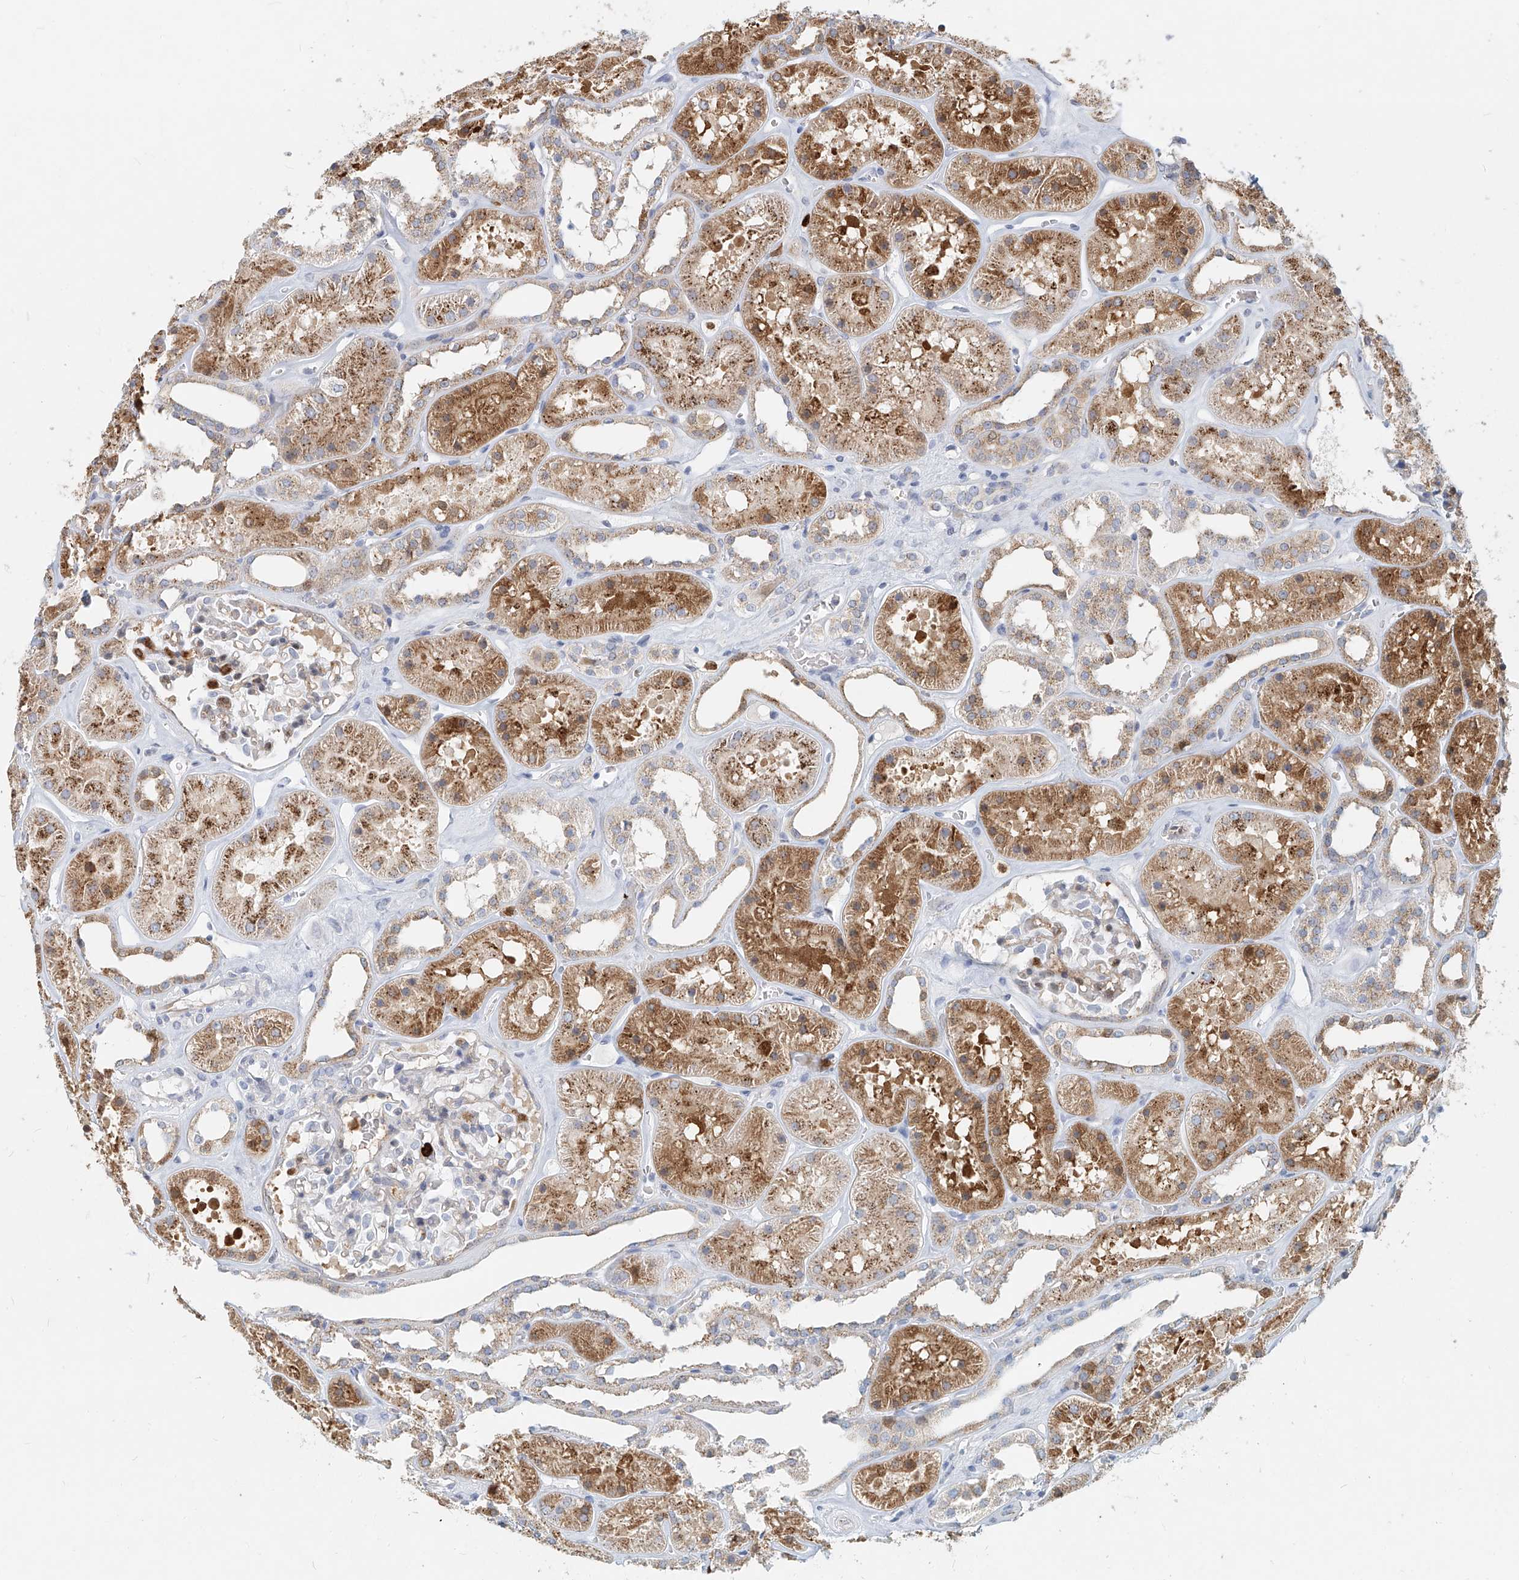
{"staining": {"intensity": "weak", "quantity": "25%-75%", "location": "cytoplasmic/membranous"}, "tissue": "kidney", "cell_type": "Cells in glomeruli", "image_type": "normal", "snomed": [{"axis": "morphology", "description": "Normal tissue, NOS"}, {"axis": "topography", "description": "Kidney"}], "caption": "The image demonstrates a brown stain indicating the presence of a protein in the cytoplasmic/membranous of cells in glomeruli in kidney.", "gene": "PTPRA", "patient": {"sex": "female", "age": 41}}